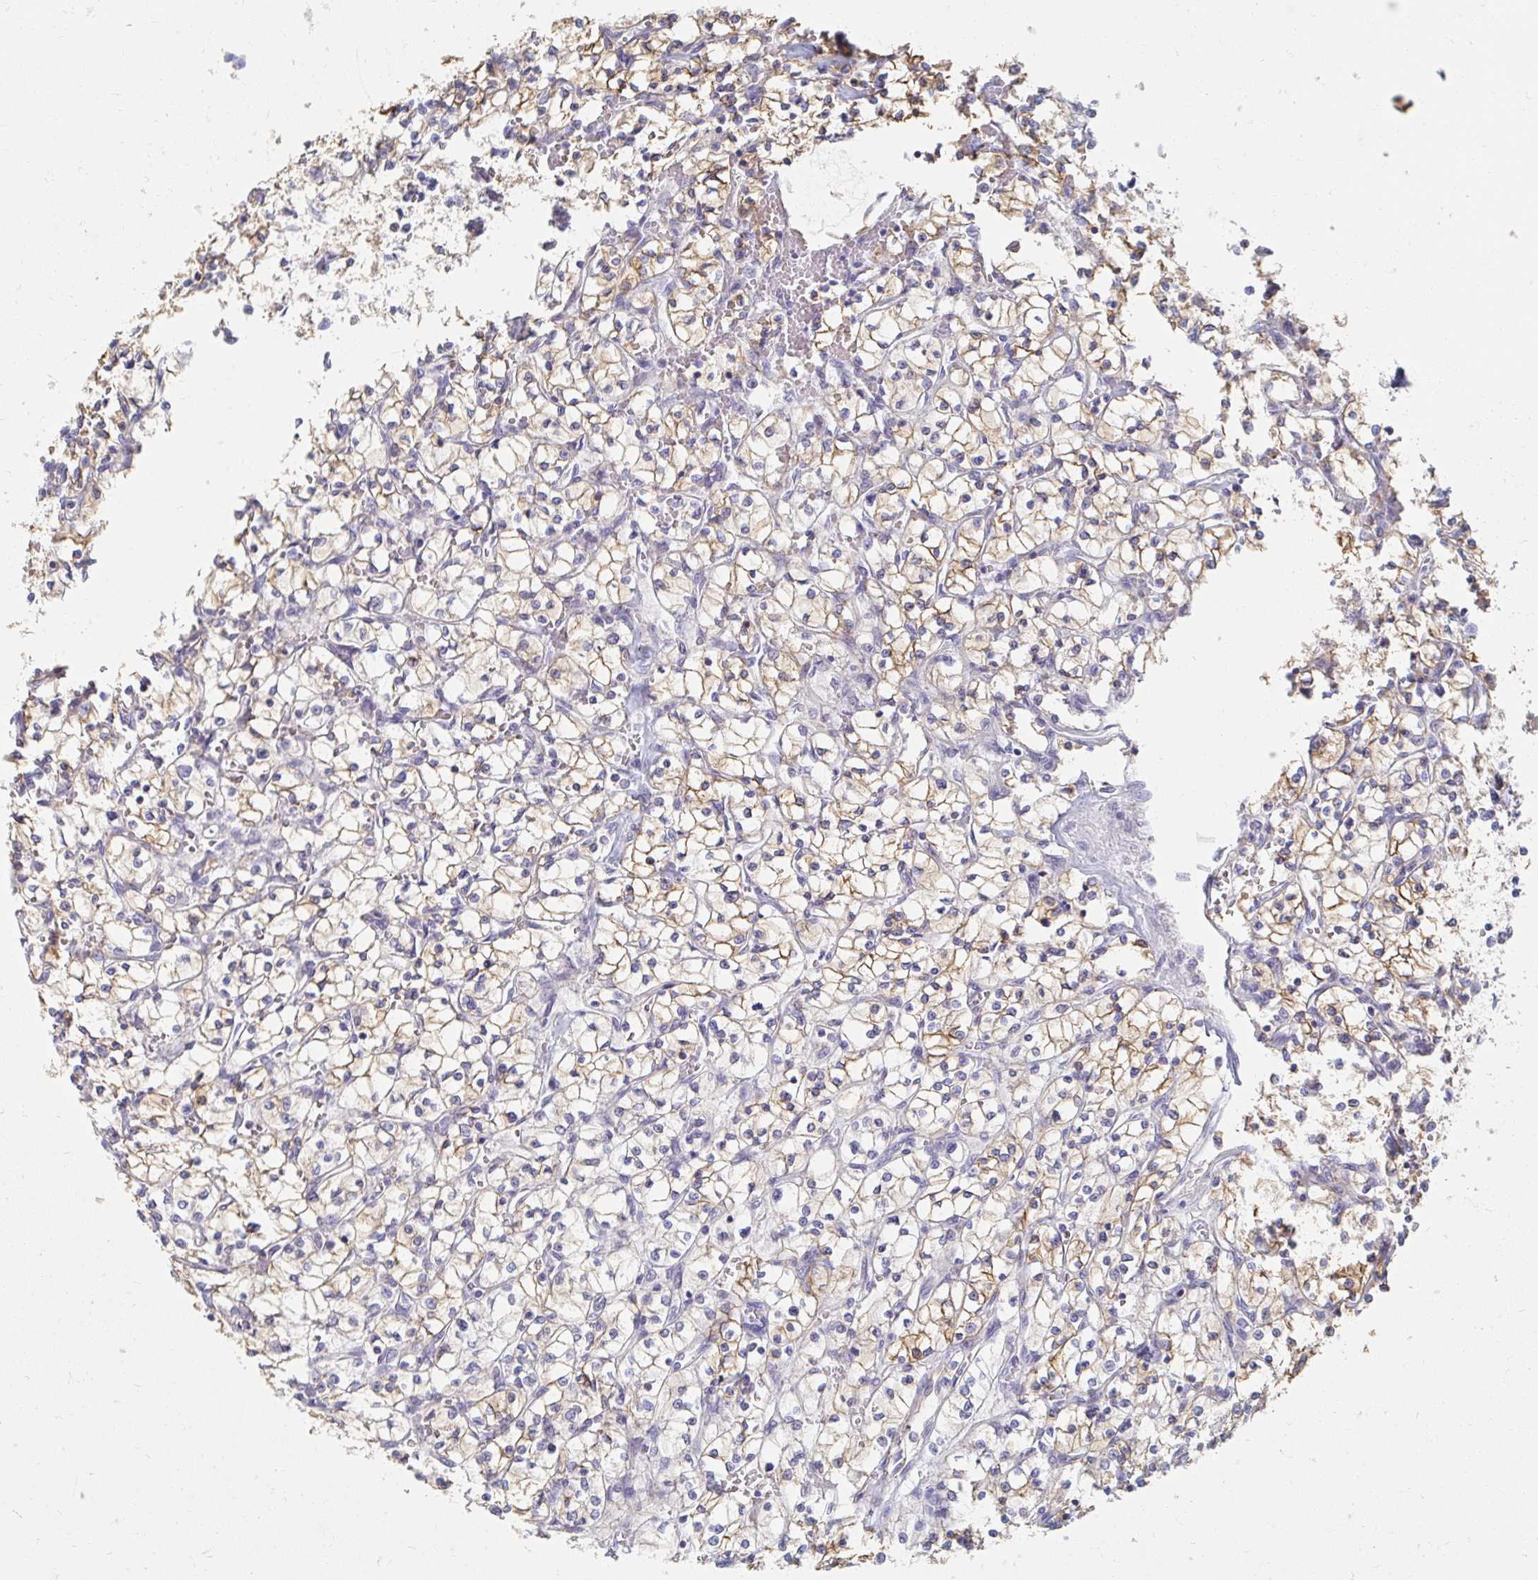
{"staining": {"intensity": "weak", "quantity": "25%-75%", "location": "cytoplasmic/membranous"}, "tissue": "renal cancer", "cell_type": "Tumor cells", "image_type": "cancer", "snomed": [{"axis": "morphology", "description": "Adenocarcinoma, NOS"}, {"axis": "topography", "description": "Kidney"}], "caption": "Immunohistochemical staining of human renal adenocarcinoma reveals low levels of weak cytoplasmic/membranous protein positivity in about 25%-75% of tumor cells.", "gene": "MYLK2", "patient": {"sex": "female", "age": 64}}